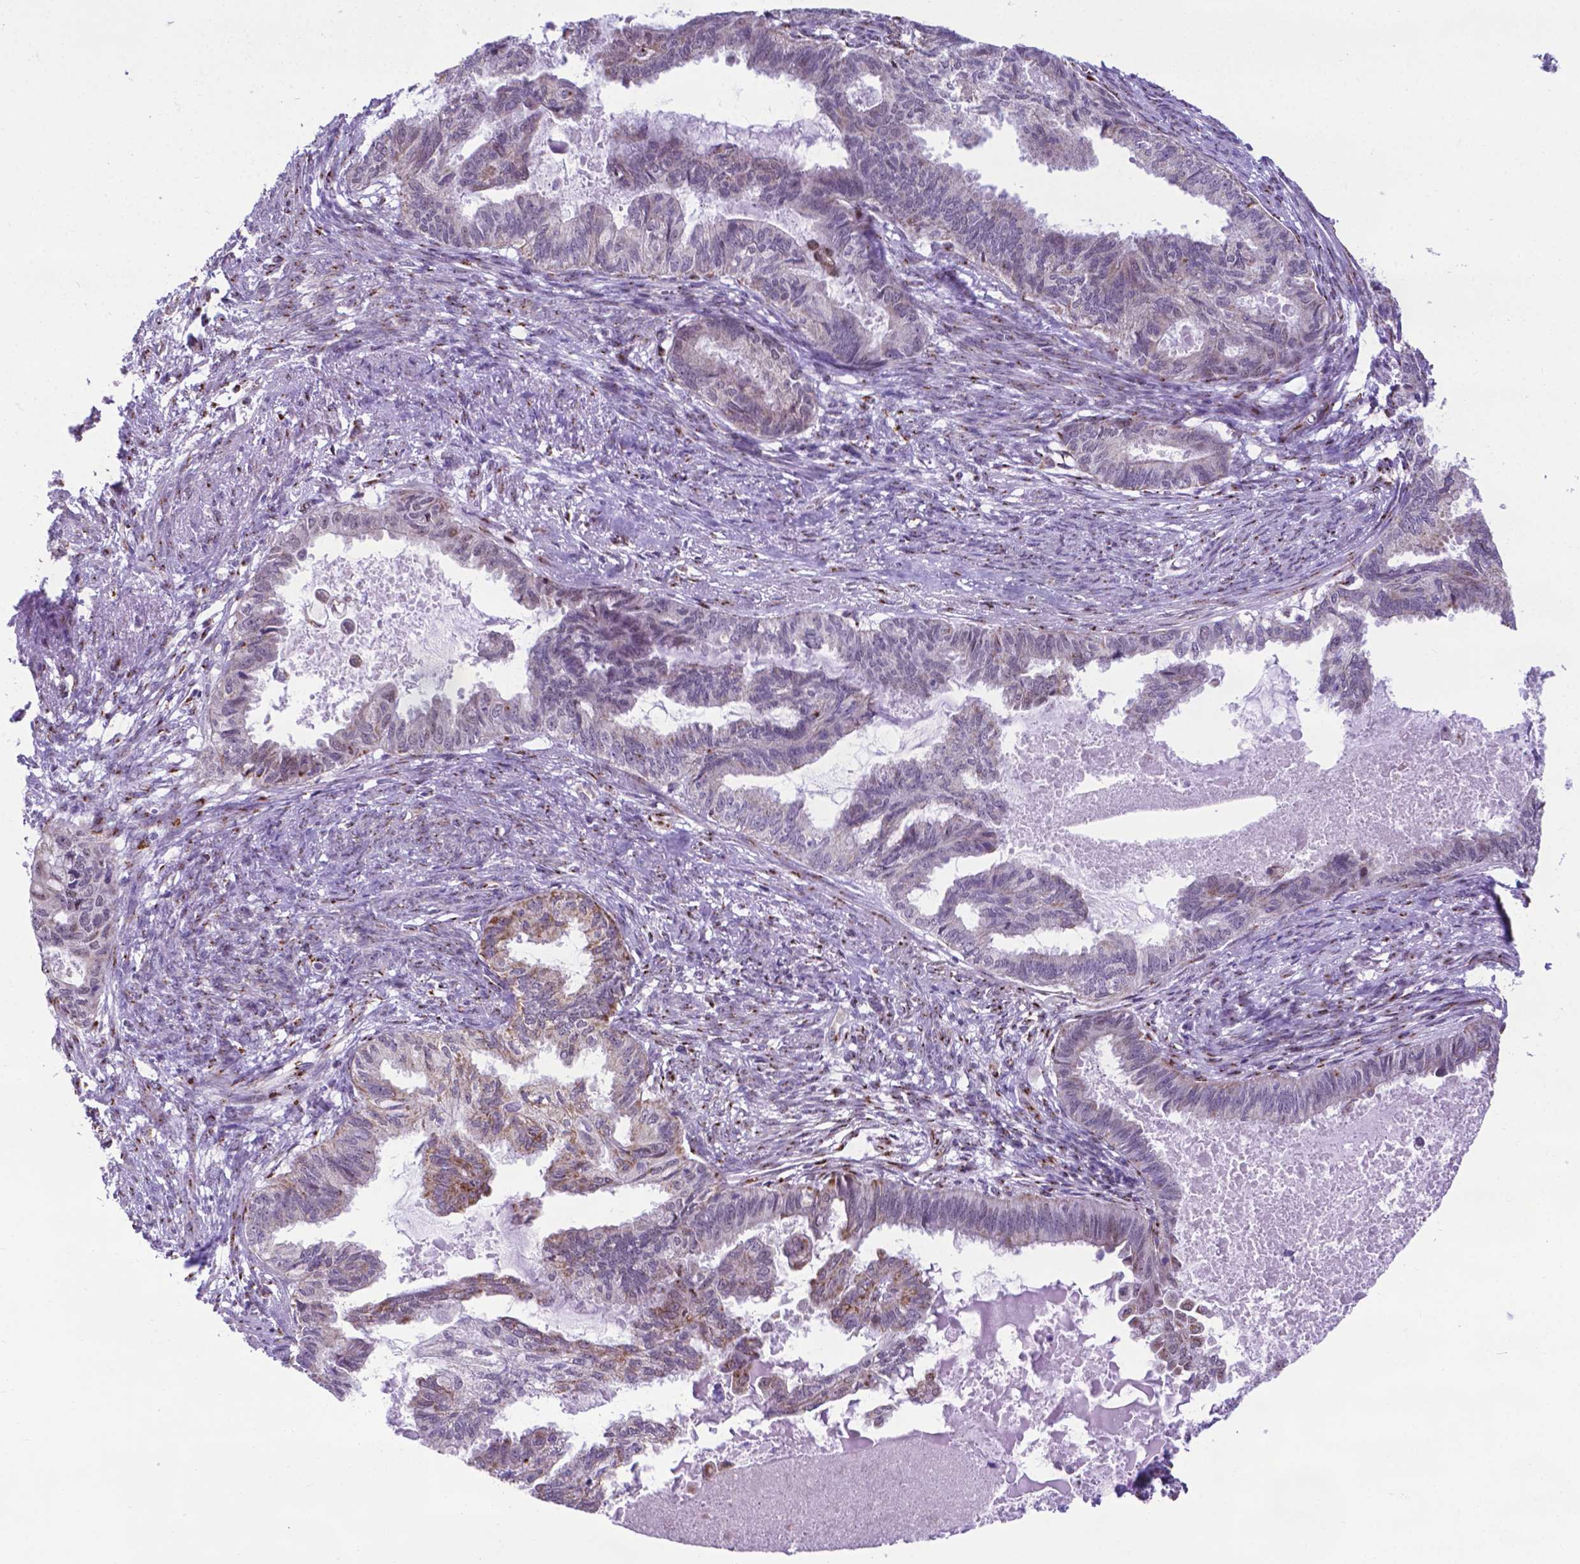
{"staining": {"intensity": "weak", "quantity": "25%-75%", "location": "cytoplasmic/membranous"}, "tissue": "endometrial cancer", "cell_type": "Tumor cells", "image_type": "cancer", "snomed": [{"axis": "morphology", "description": "Adenocarcinoma, NOS"}, {"axis": "topography", "description": "Endometrium"}], "caption": "A micrograph showing weak cytoplasmic/membranous positivity in about 25%-75% of tumor cells in endometrial cancer (adenocarcinoma), as visualized by brown immunohistochemical staining.", "gene": "MRPL10", "patient": {"sex": "female", "age": 86}}